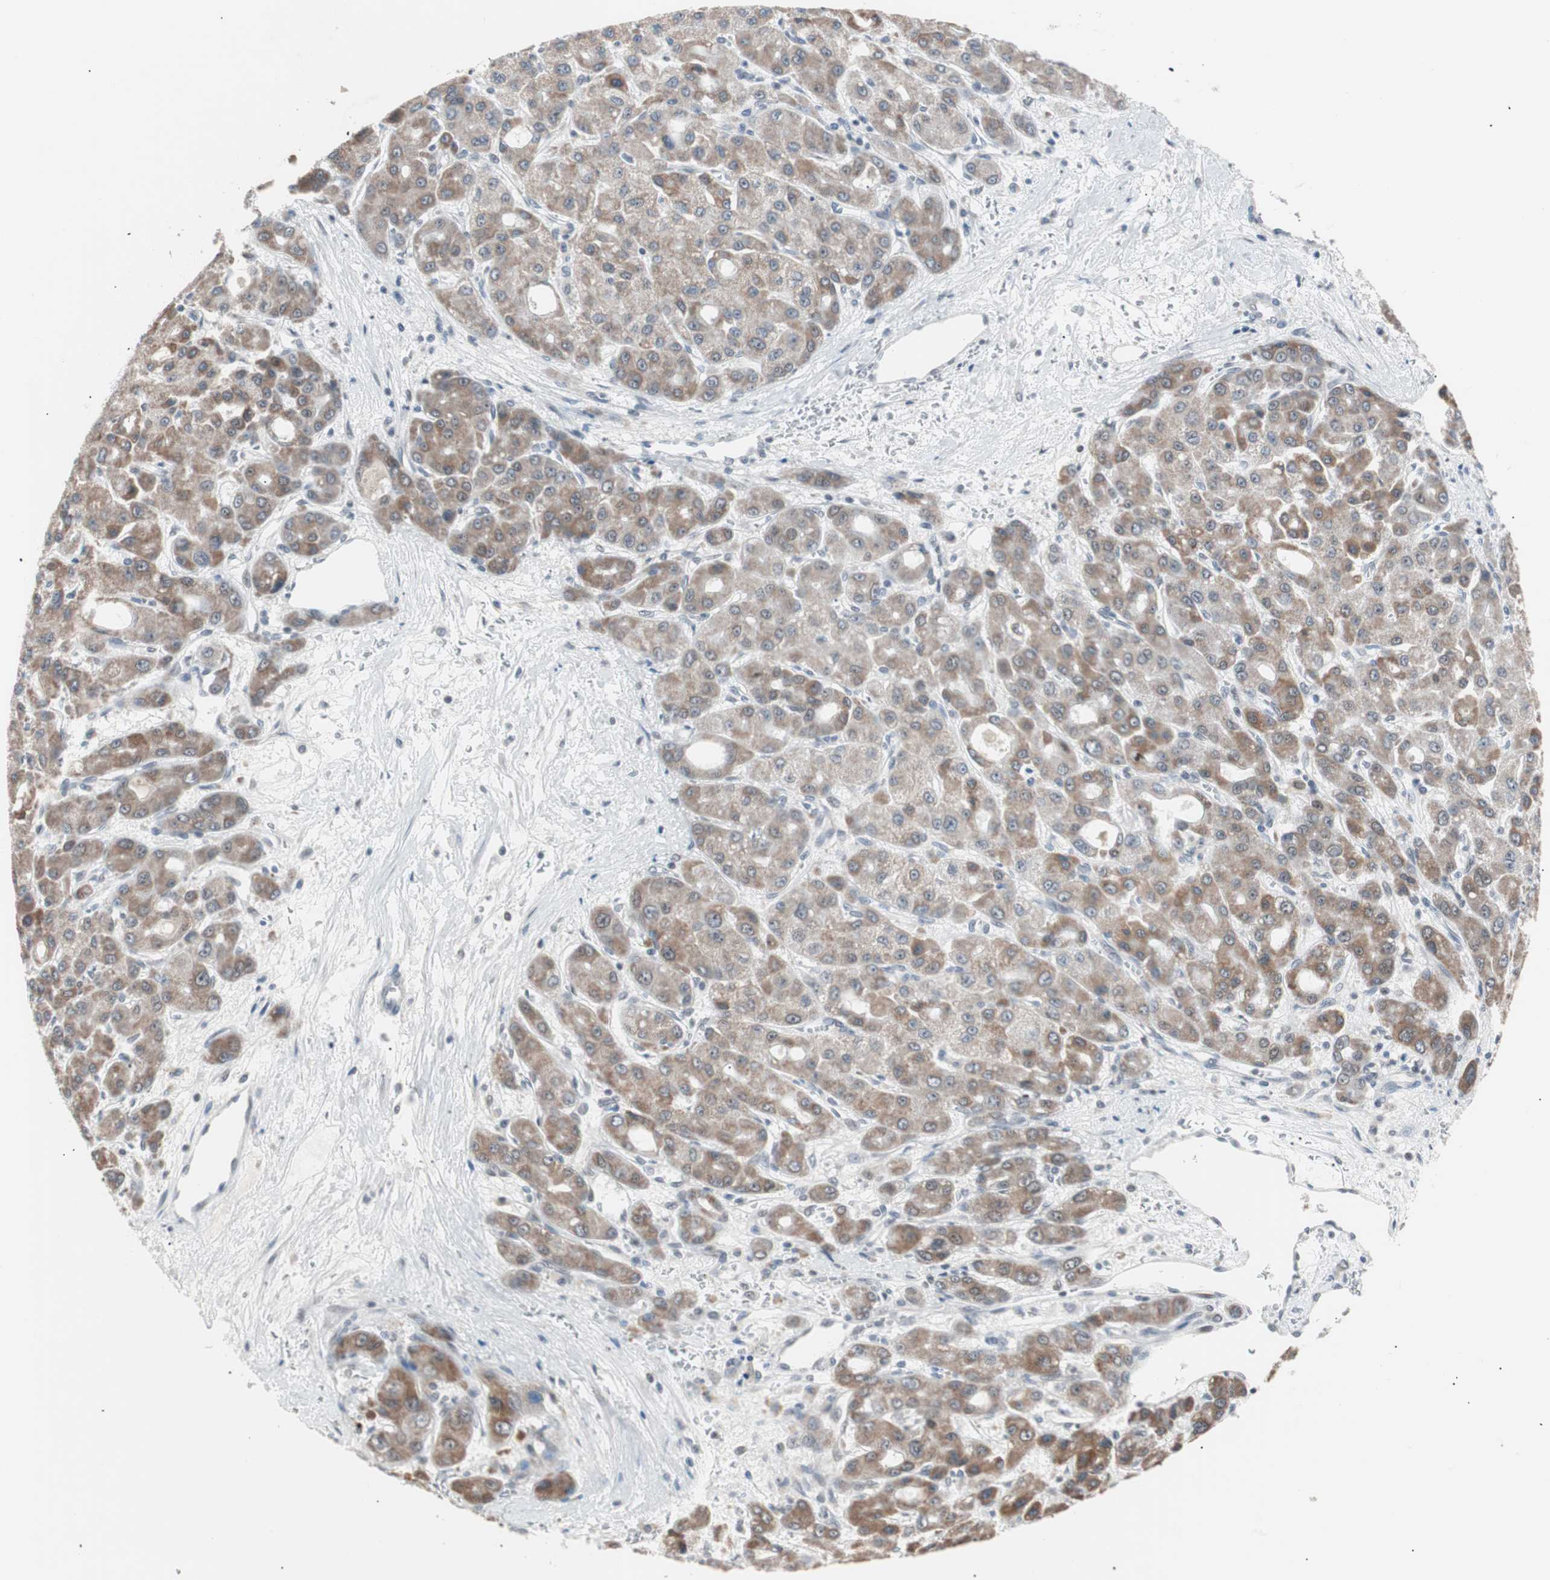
{"staining": {"intensity": "weak", "quantity": "25%-75%", "location": "cytoplasmic/membranous"}, "tissue": "liver cancer", "cell_type": "Tumor cells", "image_type": "cancer", "snomed": [{"axis": "morphology", "description": "Carcinoma, Hepatocellular, NOS"}, {"axis": "topography", "description": "Liver"}], "caption": "This is a histology image of IHC staining of liver cancer (hepatocellular carcinoma), which shows weak staining in the cytoplasmic/membranous of tumor cells.", "gene": "LIG3", "patient": {"sex": "male", "age": 55}}